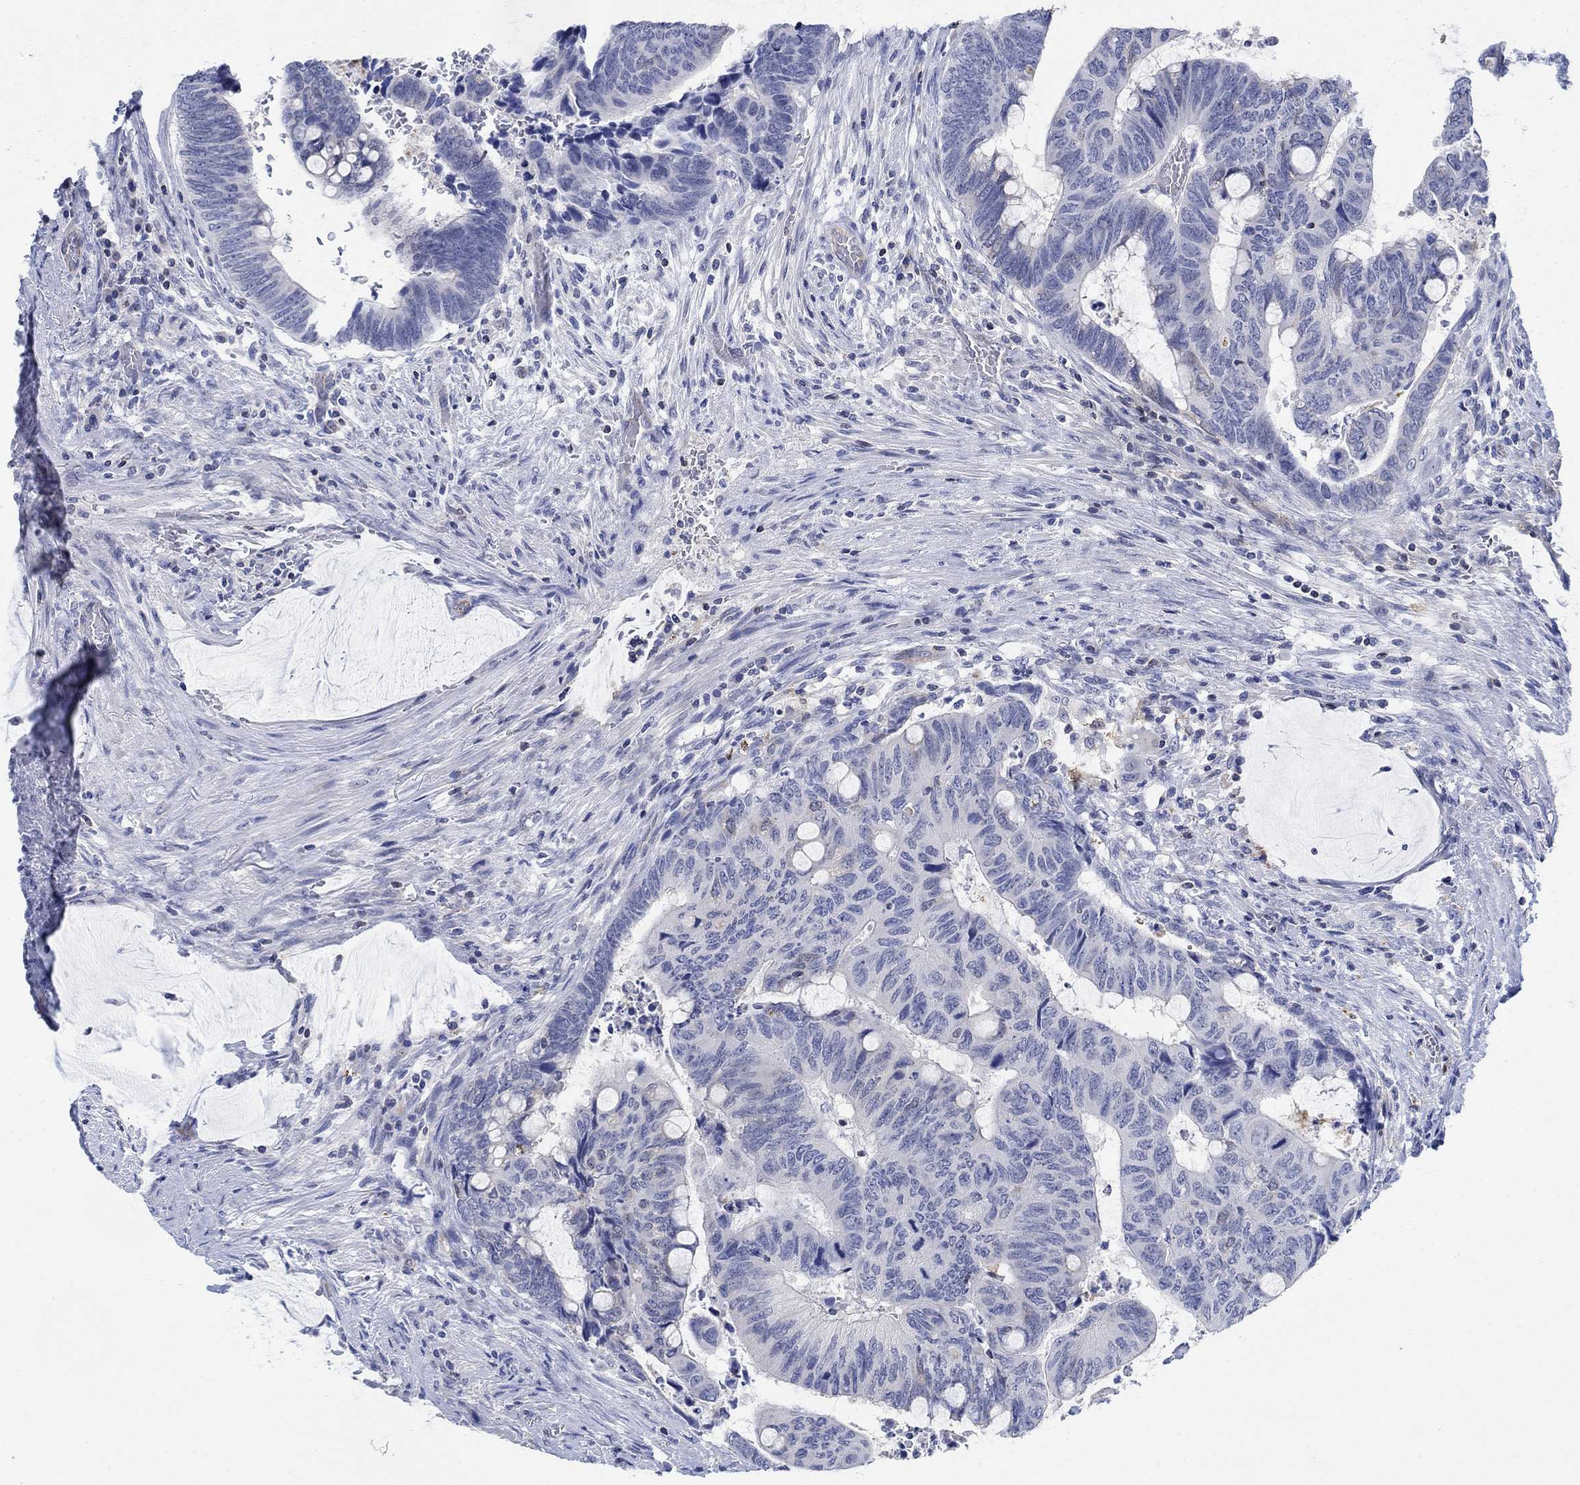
{"staining": {"intensity": "negative", "quantity": "none", "location": "none"}, "tissue": "colorectal cancer", "cell_type": "Tumor cells", "image_type": "cancer", "snomed": [{"axis": "morphology", "description": "Normal tissue, NOS"}, {"axis": "morphology", "description": "Adenocarcinoma, NOS"}, {"axis": "topography", "description": "Rectum"}], "caption": "Colorectal adenocarcinoma was stained to show a protein in brown. There is no significant positivity in tumor cells.", "gene": "PHF21B", "patient": {"sex": "male", "age": 92}}